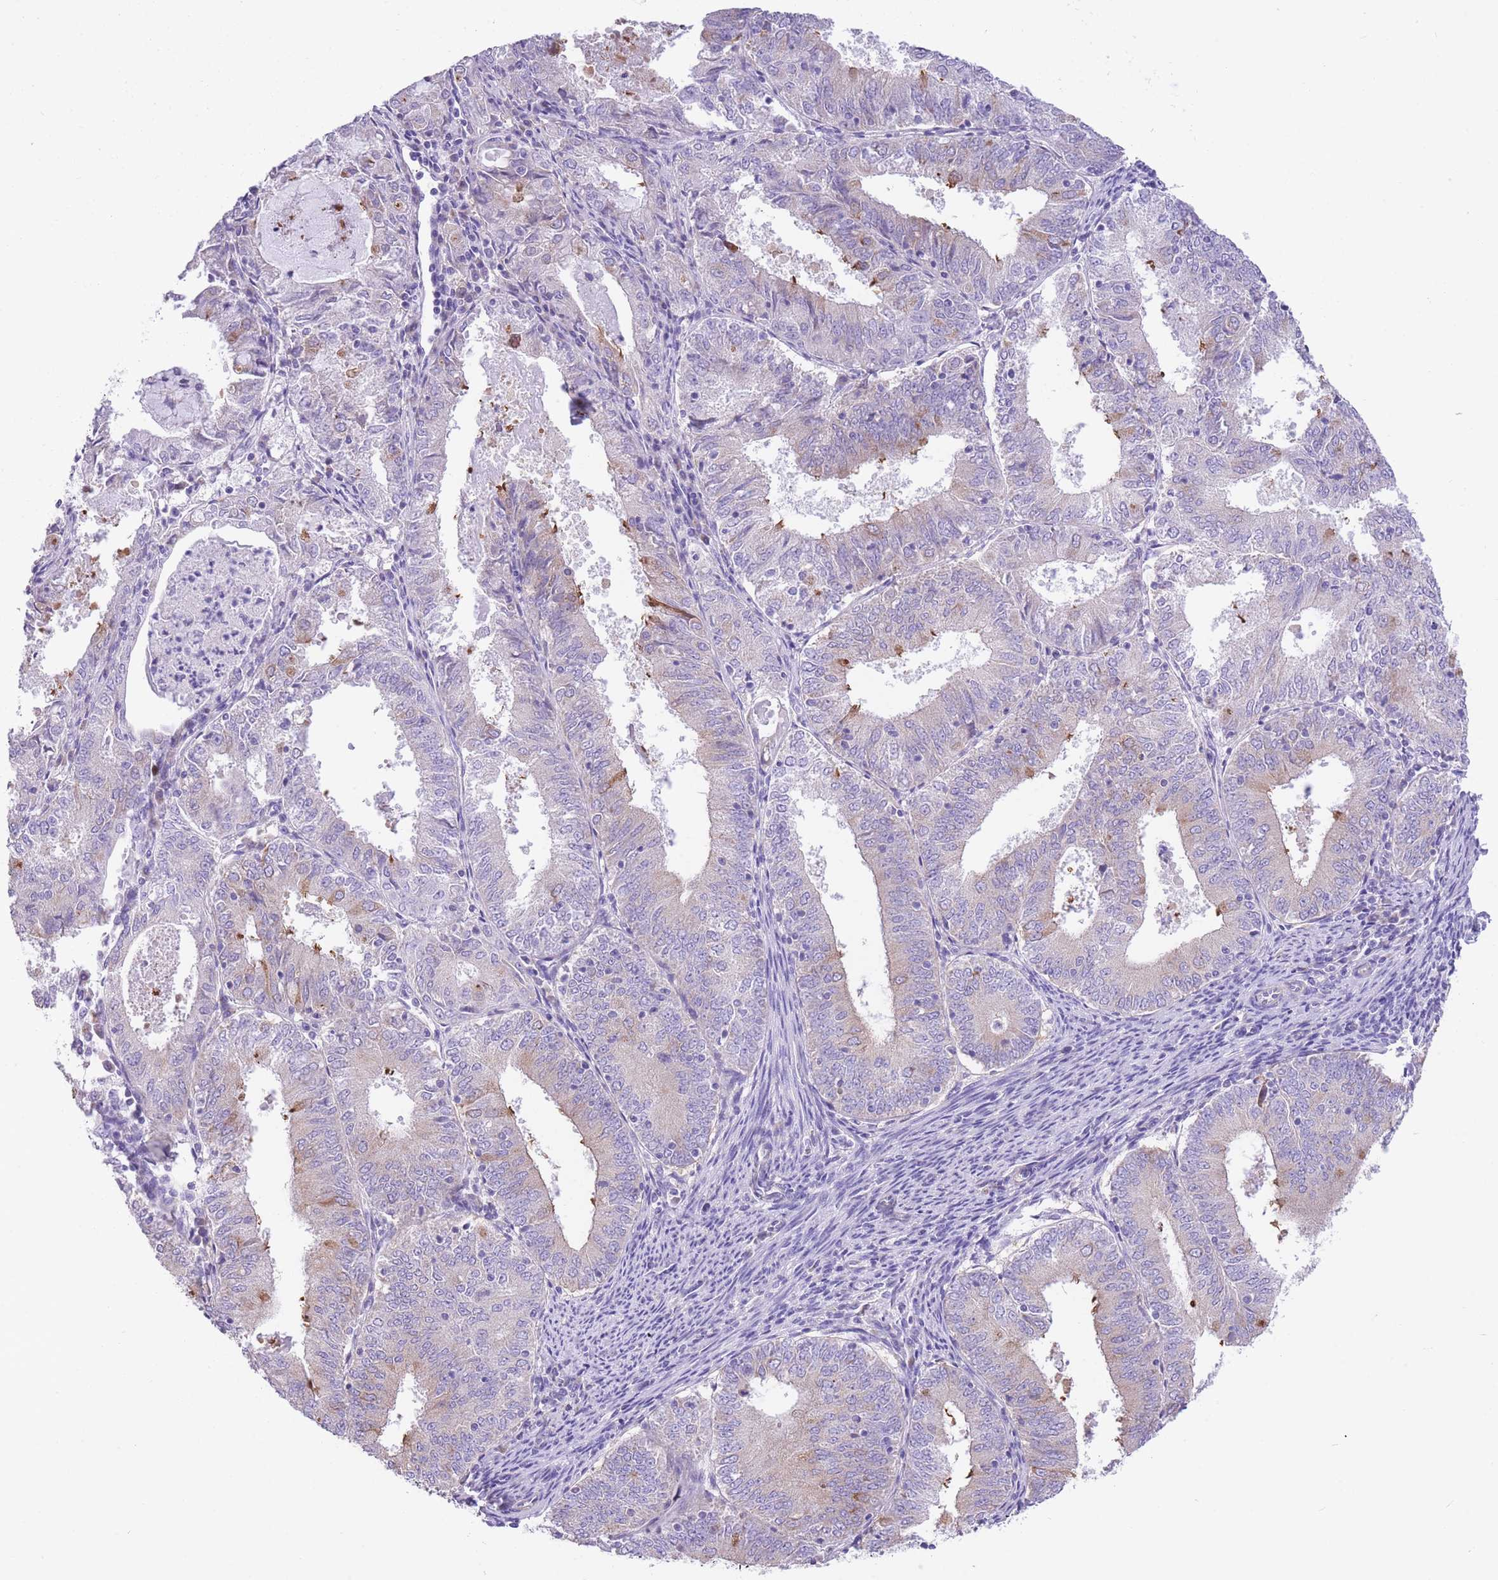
{"staining": {"intensity": "weak", "quantity": "<25%", "location": "cytoplasmic/membranous"}, "tissue": "endometrial cancer", "cell_type": "Tumor cells", "image_type": "cancer", "snomed": [{"axis": "morphology", "description": "Adenocarcinoma, NOS"}, {"axis": "topography", "description": "Endometrium"}], "caption": "Immunohistochemistry (IHC) micrograph of neoplastic tissue: human adenocarcinoma (endometrial) stained with DAB exhibits no significant protein expression in tumor cells. (DAB immunohistochemistry (IHC) with hematoxylin counter stain).", "gene": "RHOU", "patient": {"sex": "female", "age": 57}}